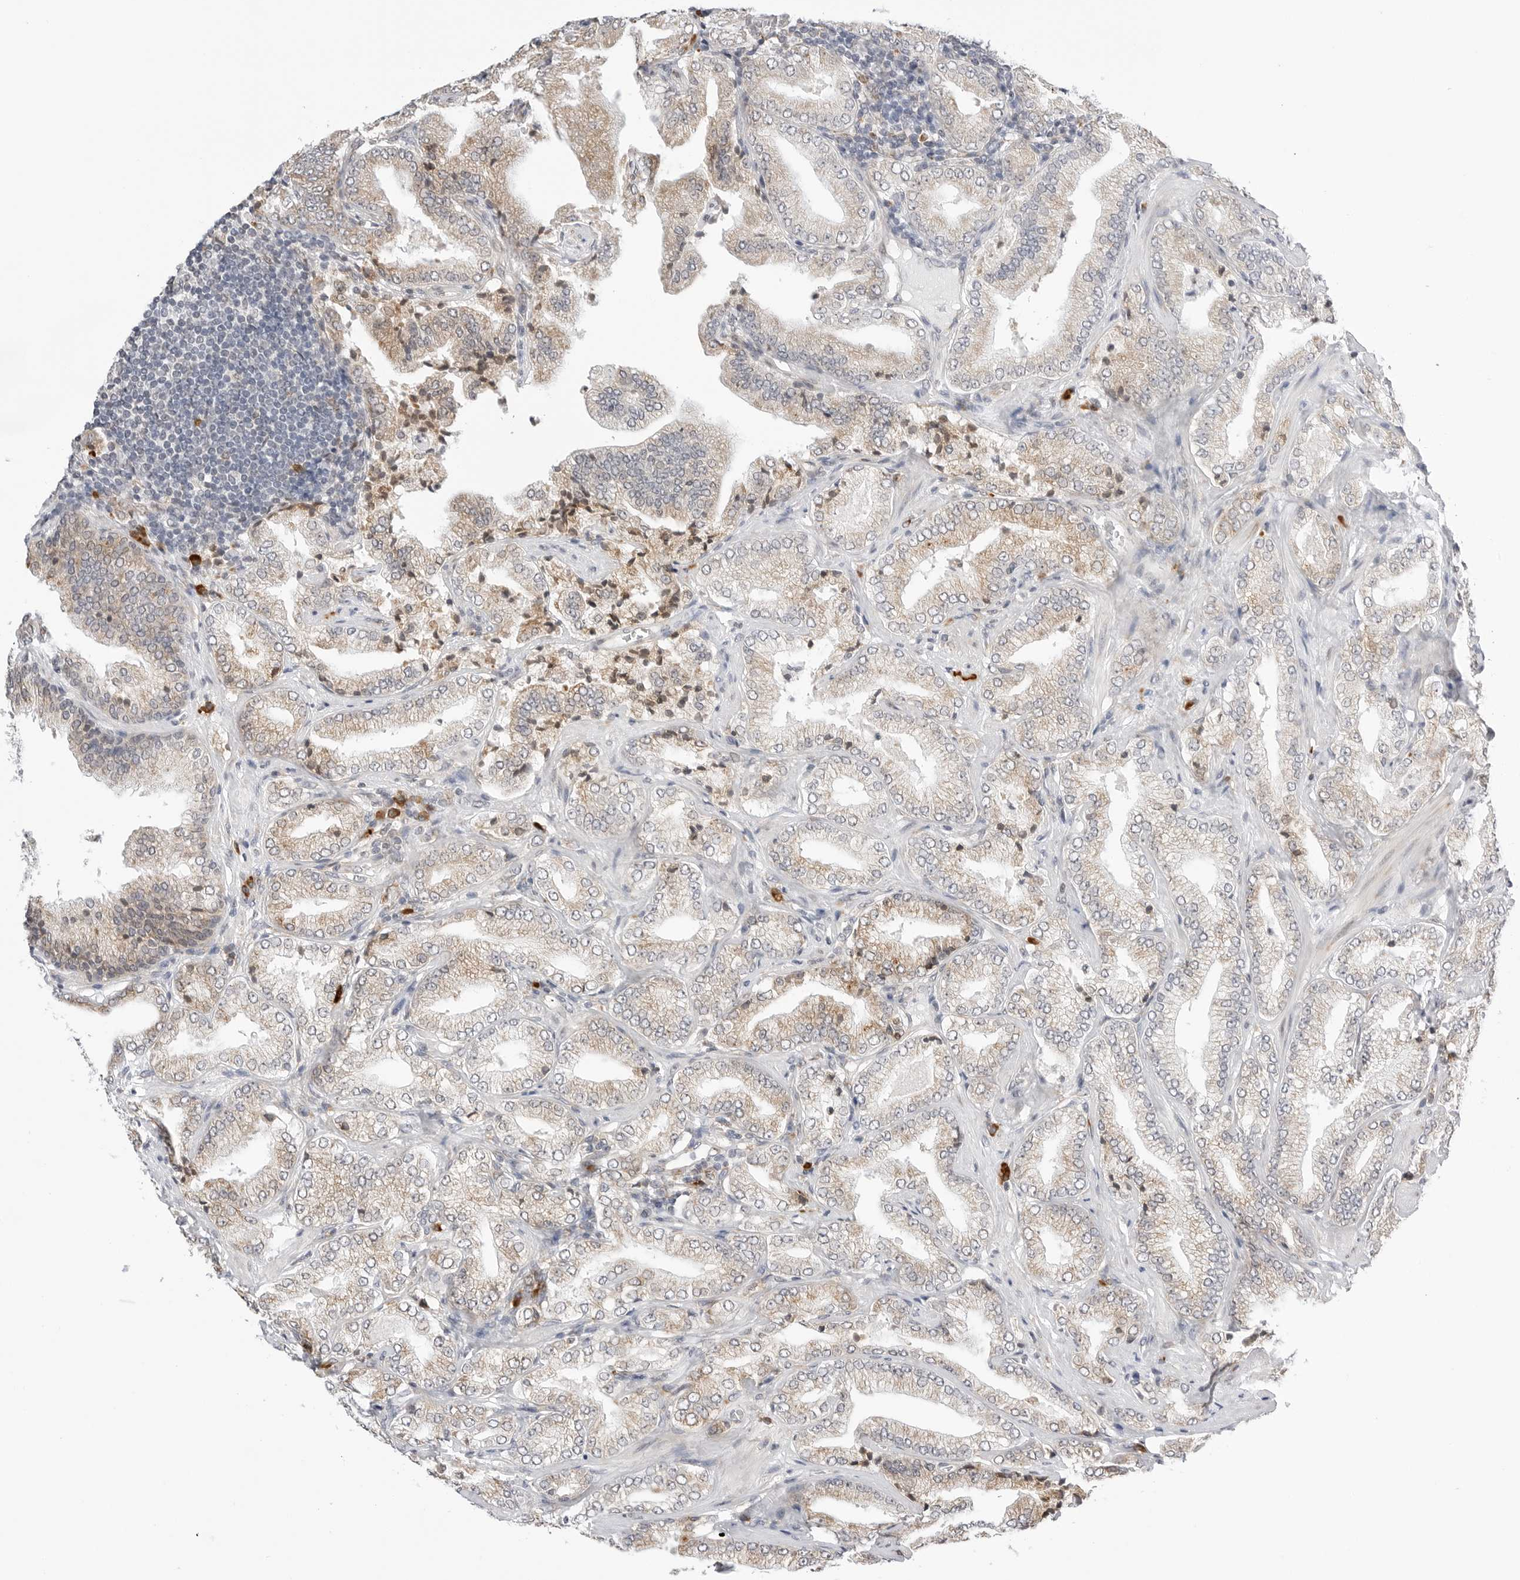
{"staining": {"intensity": "weak", "quantity": "25%-75%", "location": "cytoplasmic/membranous"}, "tissue": "prostate cancer", "cell_type": "Tumor cells", "image_type": "cancer", "snomed": [{"axis": "morphology", "description": "Adenocarcinoma, Low grade"}, {"axis": "topography", "description": "Prostate"}], "caption": "A brown stain highlights weak cytoplasmic/membranous expression of a protein in adenocarcinoma (low-grade) (prostate) tumor cells. (IHC, brightfield microscopy, high magnification).", "gene": "RPN1", "patient": {"sex": "male", "age": 62}}